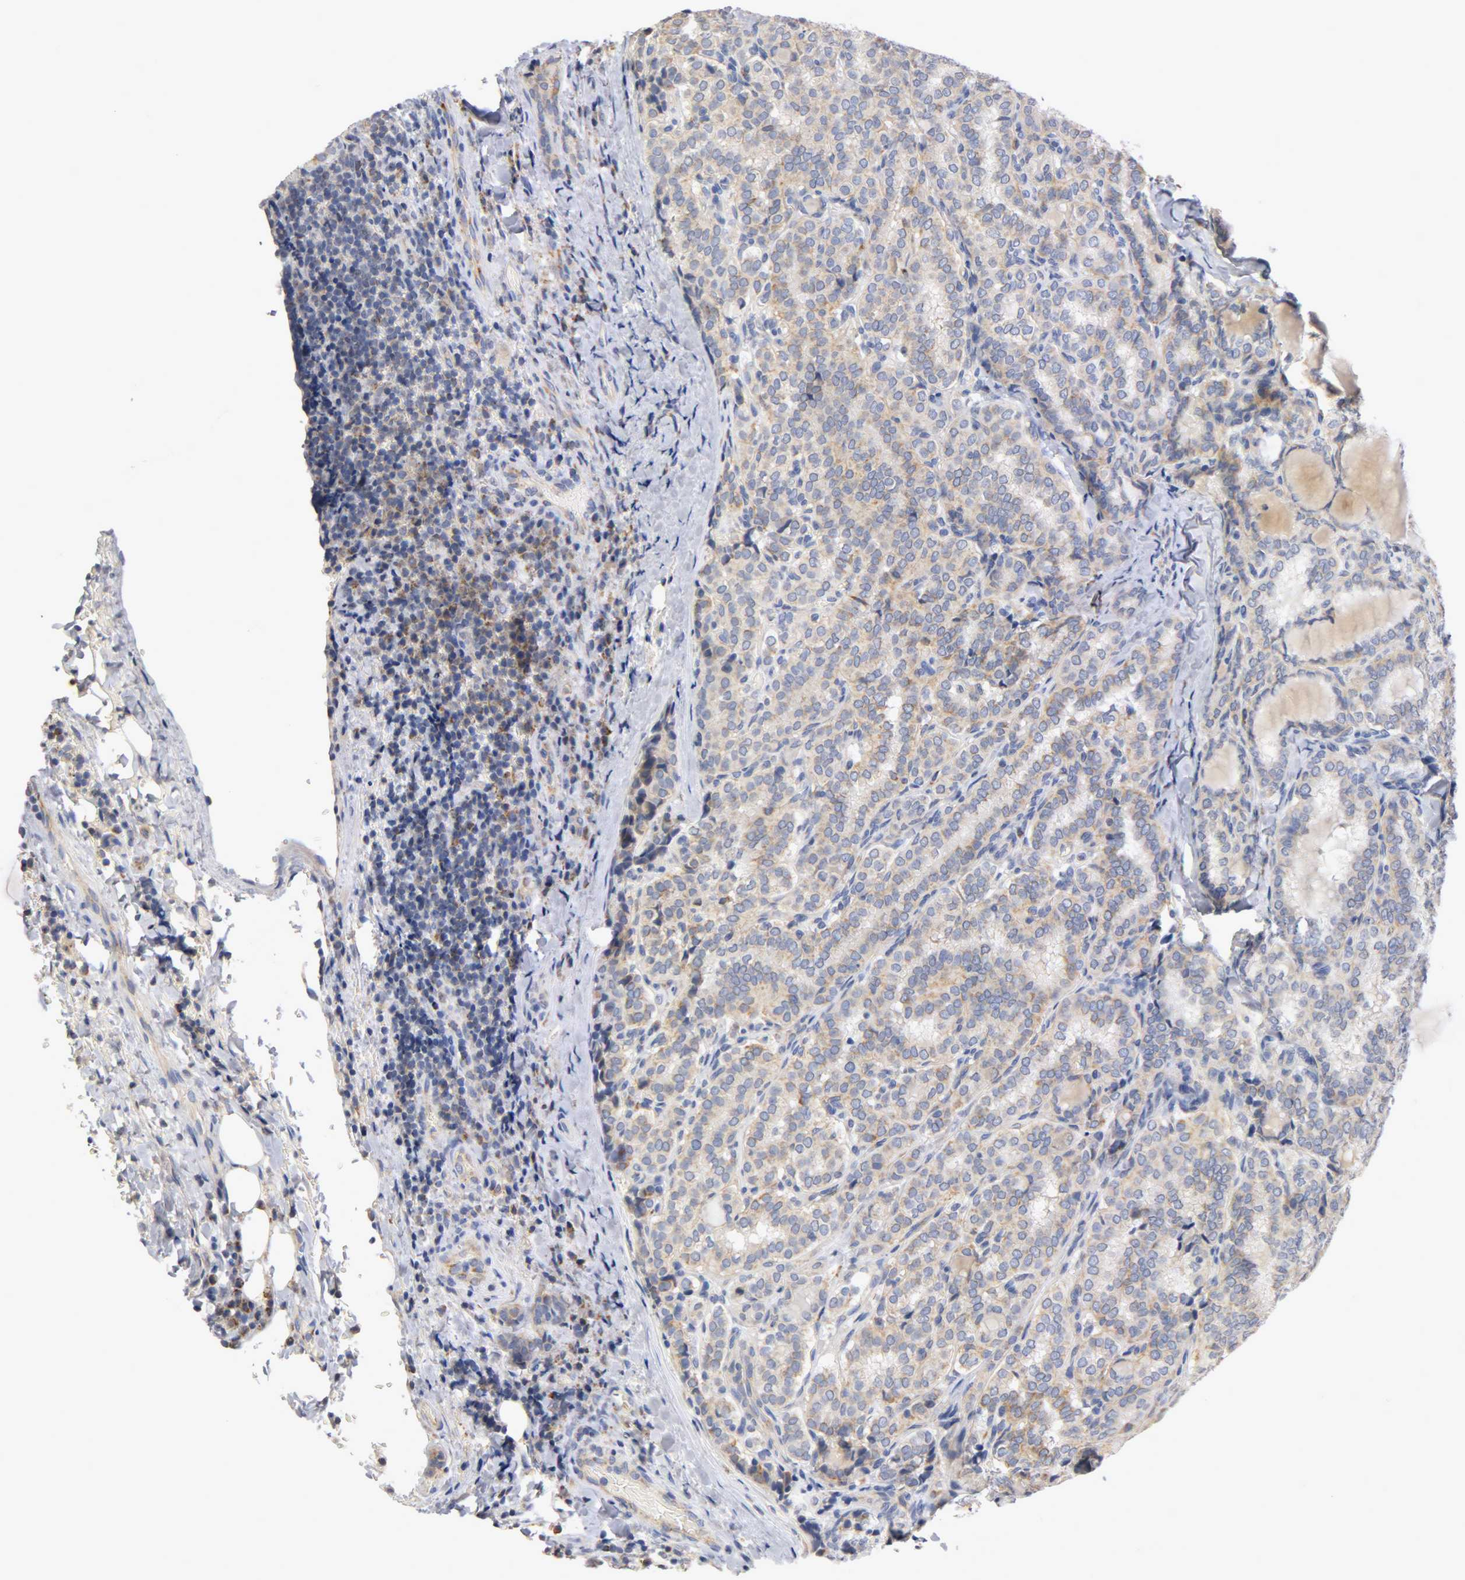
{"staining": {"intensity": "weak", "quantity": "25%-75%", "location": "cytoplasmic/membranous"}, "tissue": "thyroid cancer", "cell_type": "Tumor cells", "image_type": "cancer", "snomed": [{"axis": "morphology", "description": "Papillary adenocarcinoma, NOS"}, {"axis": "topography", "description": "Thyroid gland"}], "caption": "An immunohistochemistry (IHC) photomicrograph of tumor tissue is shown. Protein staining in brown shows weak cytoplasmic/membranous positivity in papillary adenocarcinoma (thyroid) within tumor cells.", "gene": "PCSK6", "patient": {"sex": "female", "age": 30}}